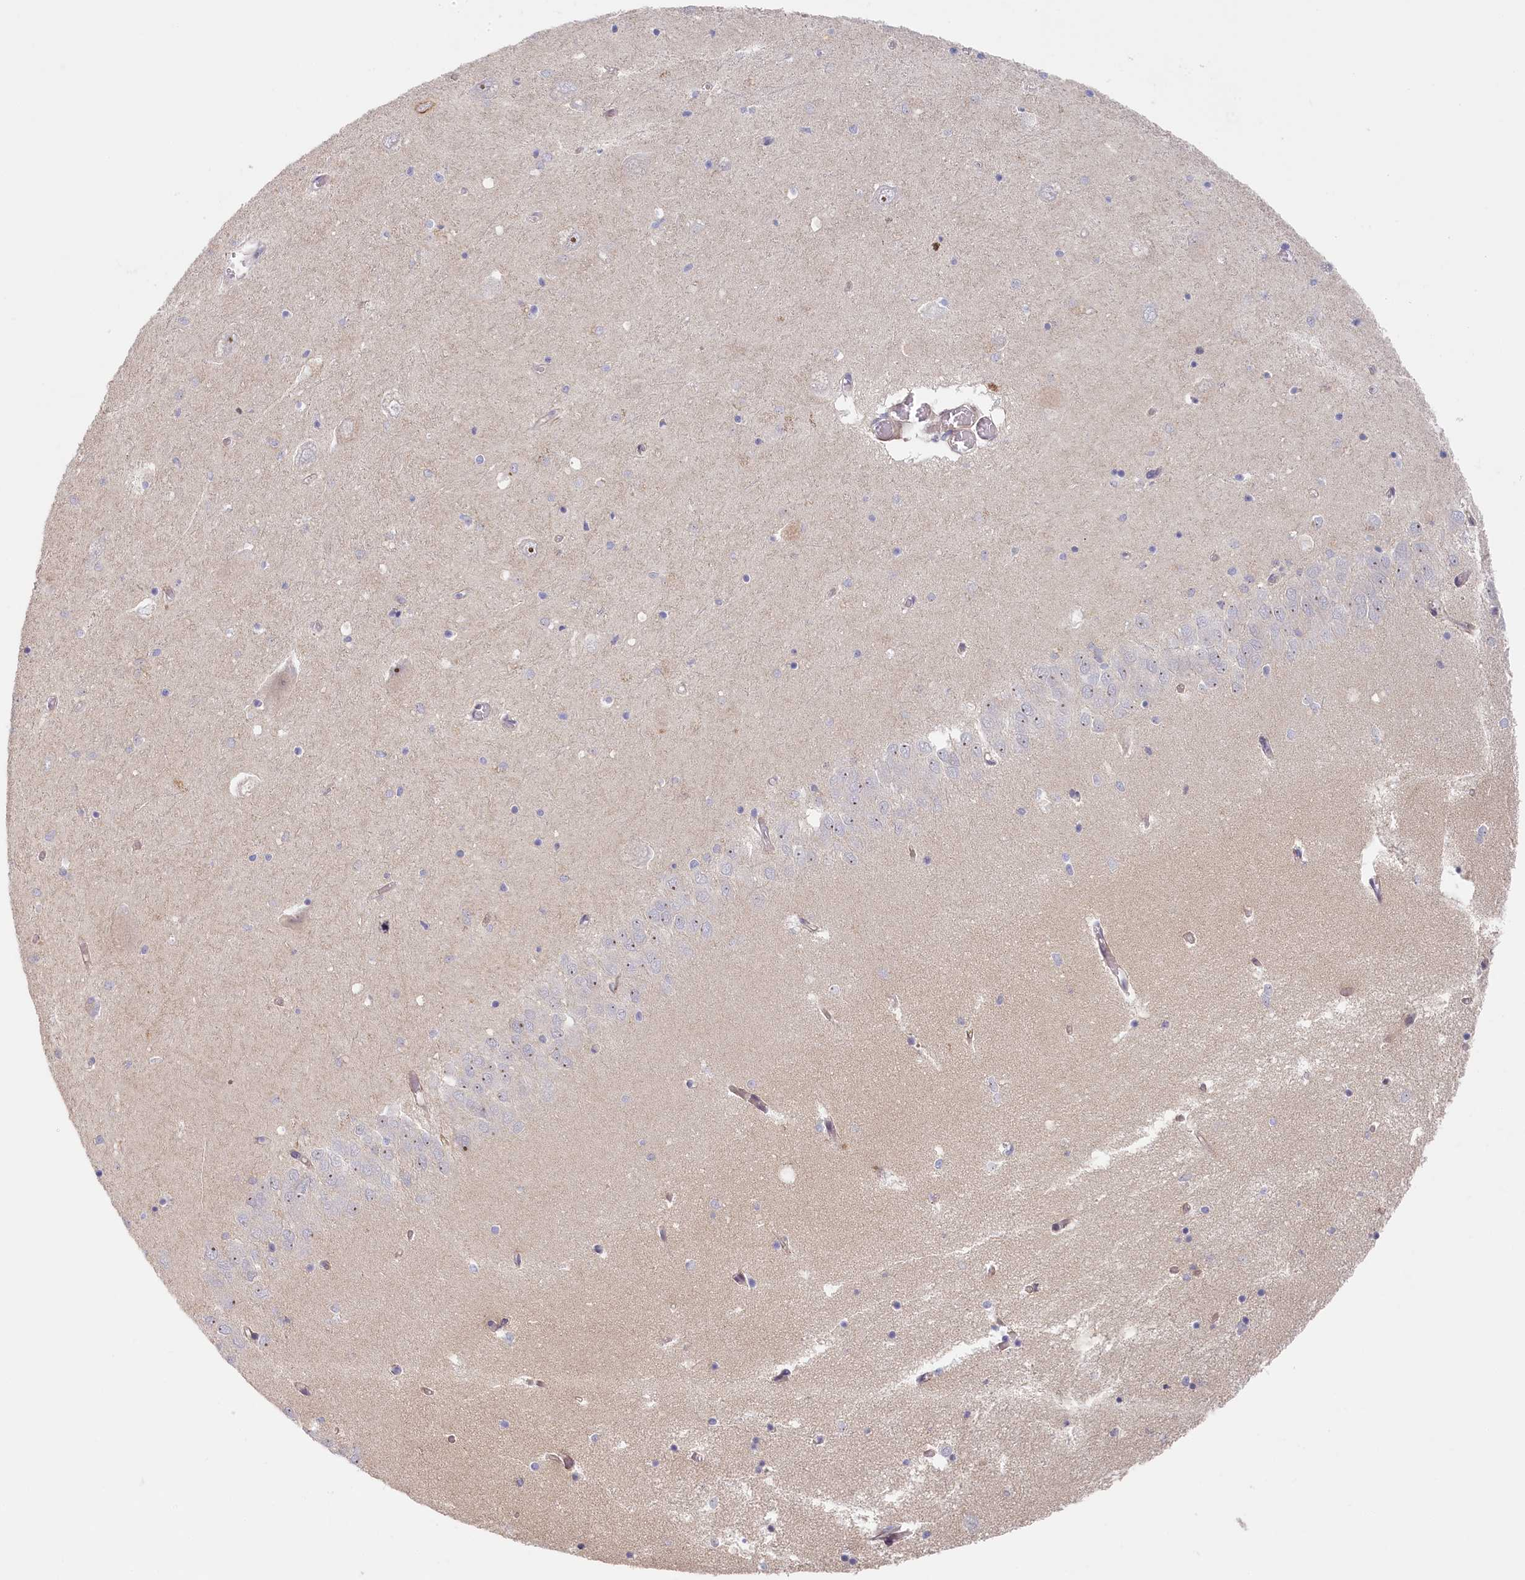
{"staining": {"intensity": "negative", "quantity": "none", "location": "none"}, "tissue": "hippocampus", "cell_type": "Glial cells", "image_type": "normal", "snomed": [{"axis": "morphology", "description": "Normal tissue, NOS"}, {"axis": "topography", "description": "Hippocampus"}], "caption": "Immunohistochemistry histopathology image of normal hippocampus stained for a protein (brown), which shows no expression in glial cells. Nuclei are stained in blue.", "gene": "INTS4", "patient": {"sex": "male", "age": 70}}